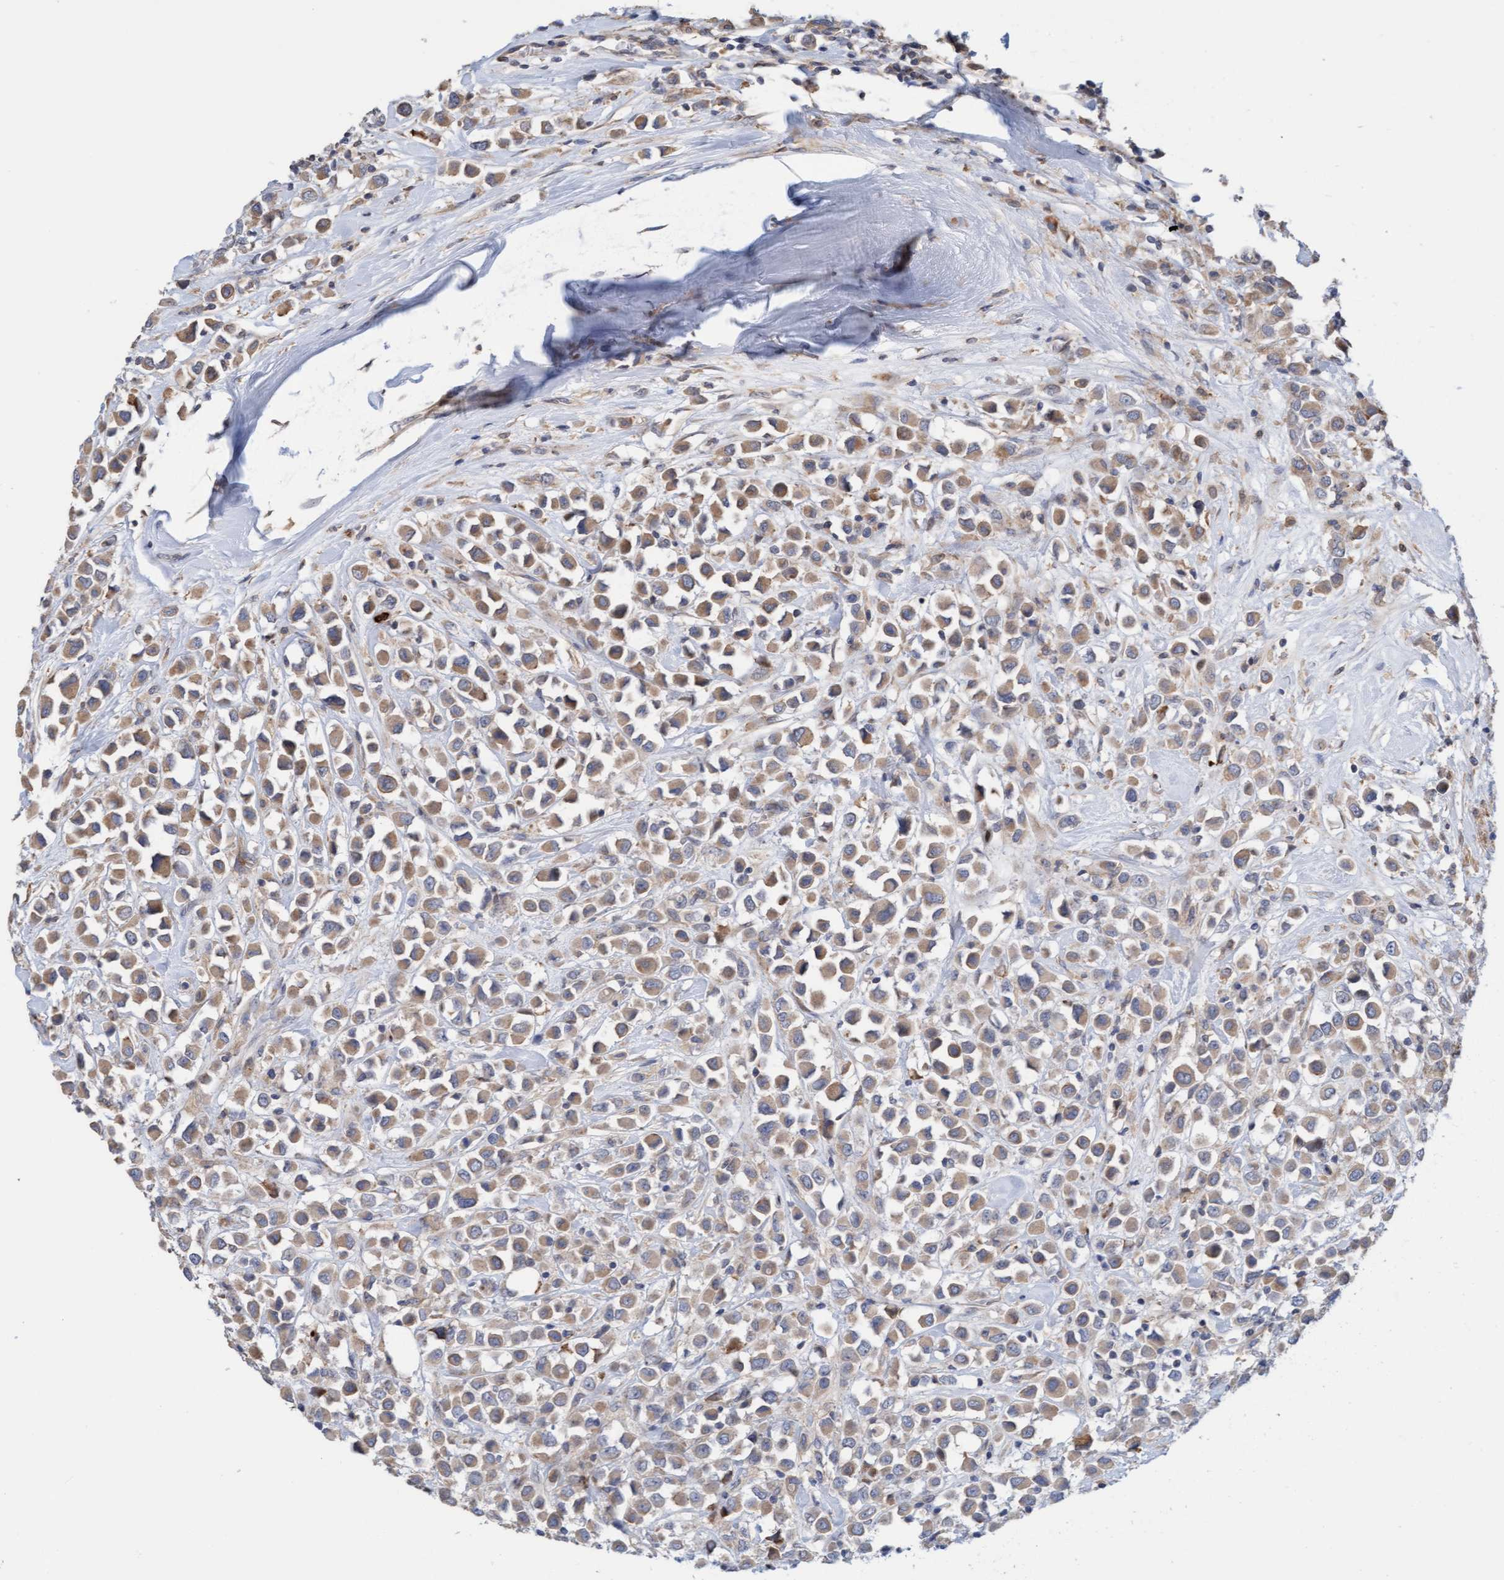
{"staining": {"intensity": "weak", "quantity": ">75%", "location": "cytoplasmic/membranous"}, "tissue": "breast cancer", "cell_type": "Tumor cells", "image_type": "cancer", "snomed": [{"axis": "morphology", "description": "Duct carcinoma"}, {"axis": "topography", "description": "Breast"}], "caption": "Breast cancer stained for a protein (brown) shows weak cytoplasmic/membranous positive staining in about >75% of tumor cells.", "gene": "MMP8", "patient": {"sex": "female", "age": 61}}